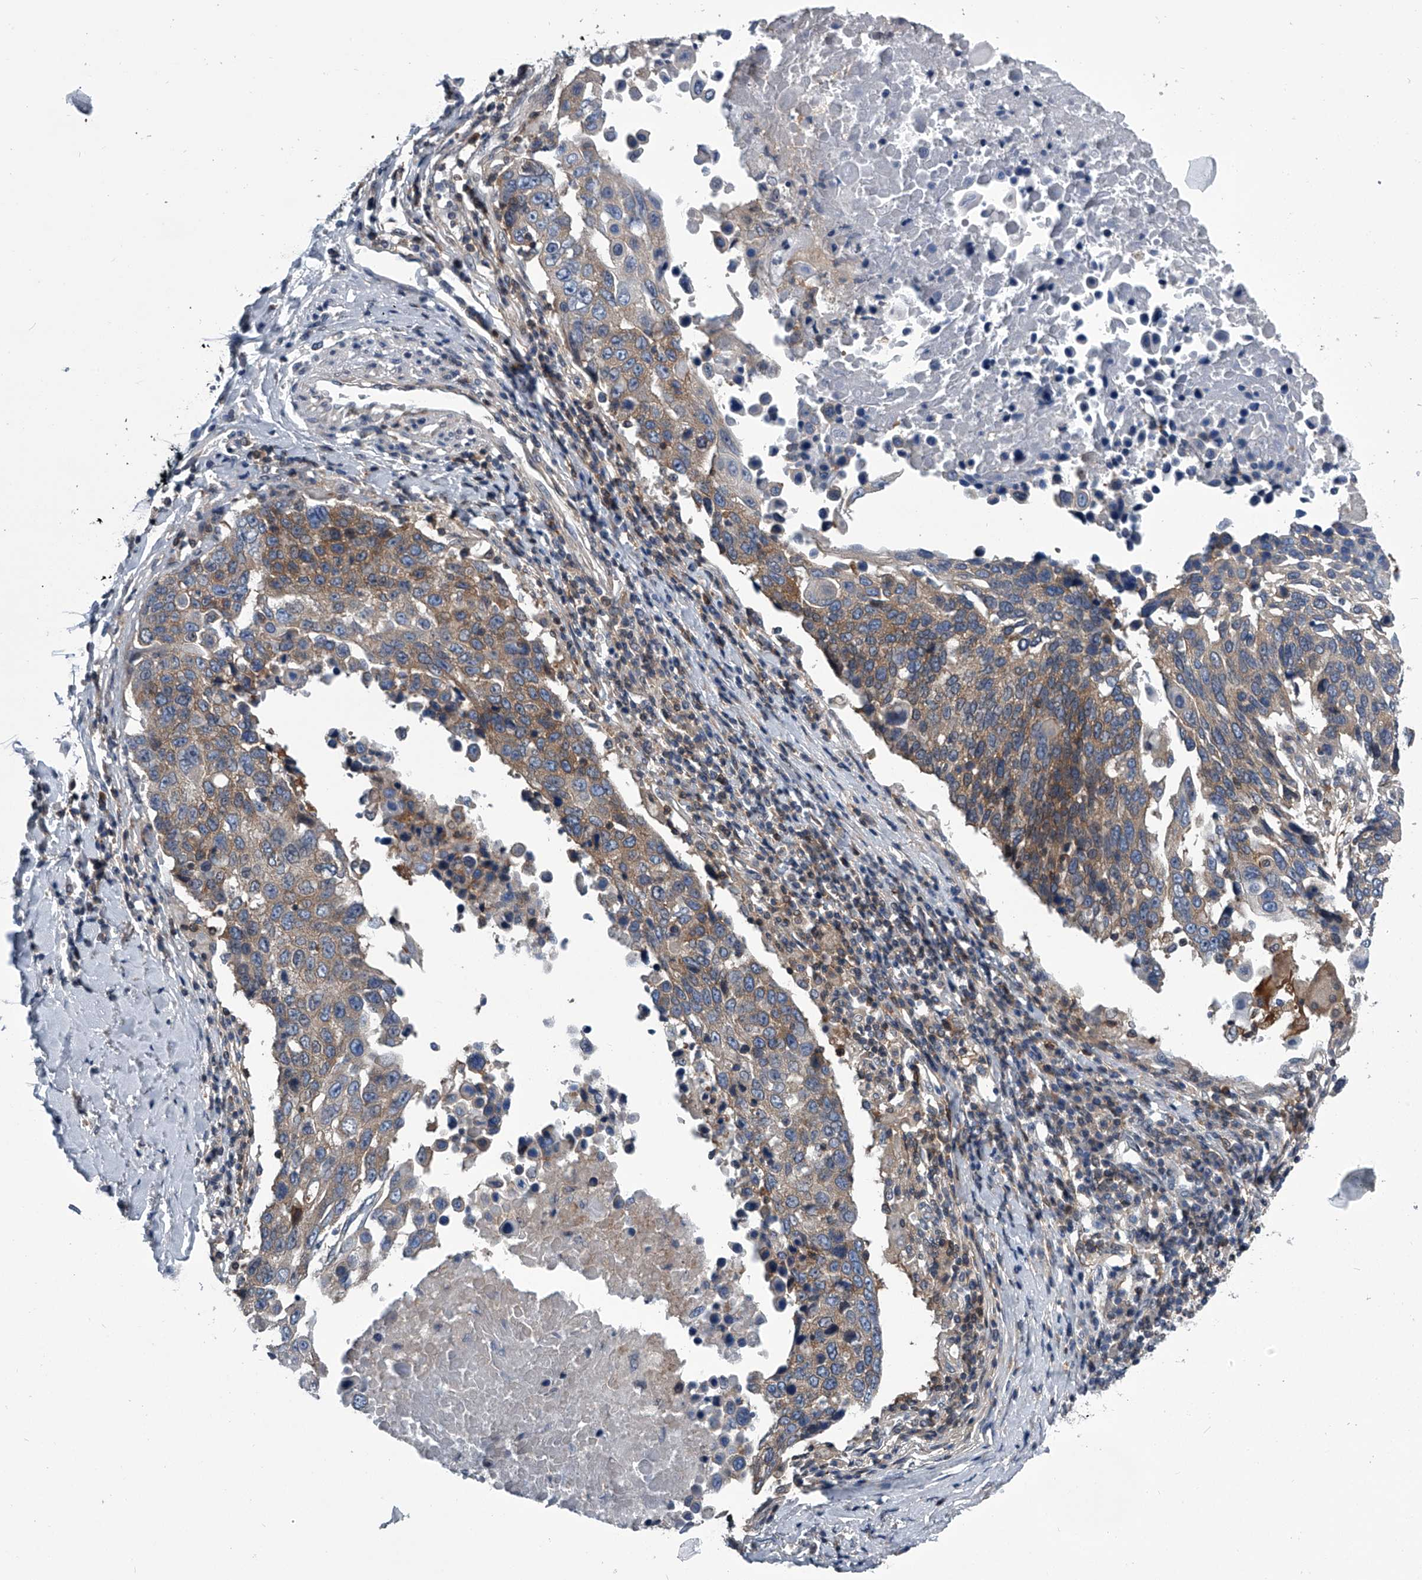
{"staining": {"intensity": "moderate", "quantity": ">75%", "location": "cytoplasmic/membranous"}, "tissue": "lung cancer", "cell_type": "Tumor cells", "image_type": "cancer", "snomed": [{"axis": "morphology", "description": "Squamous cell carcinoma, NOS"}, {"axis": "topography", "description": "Lung"}], "caption": "DAB (3,3'-diaminobenzidine) immunohistochemical staining of lung cancer (squamous cell carcinoma) displays moderate cytoplasmic/membranous protein positivity in about >75% of tumor cells.", "gene": "PPP2R5D", "patient": {"sex": "male", "age": 66}}